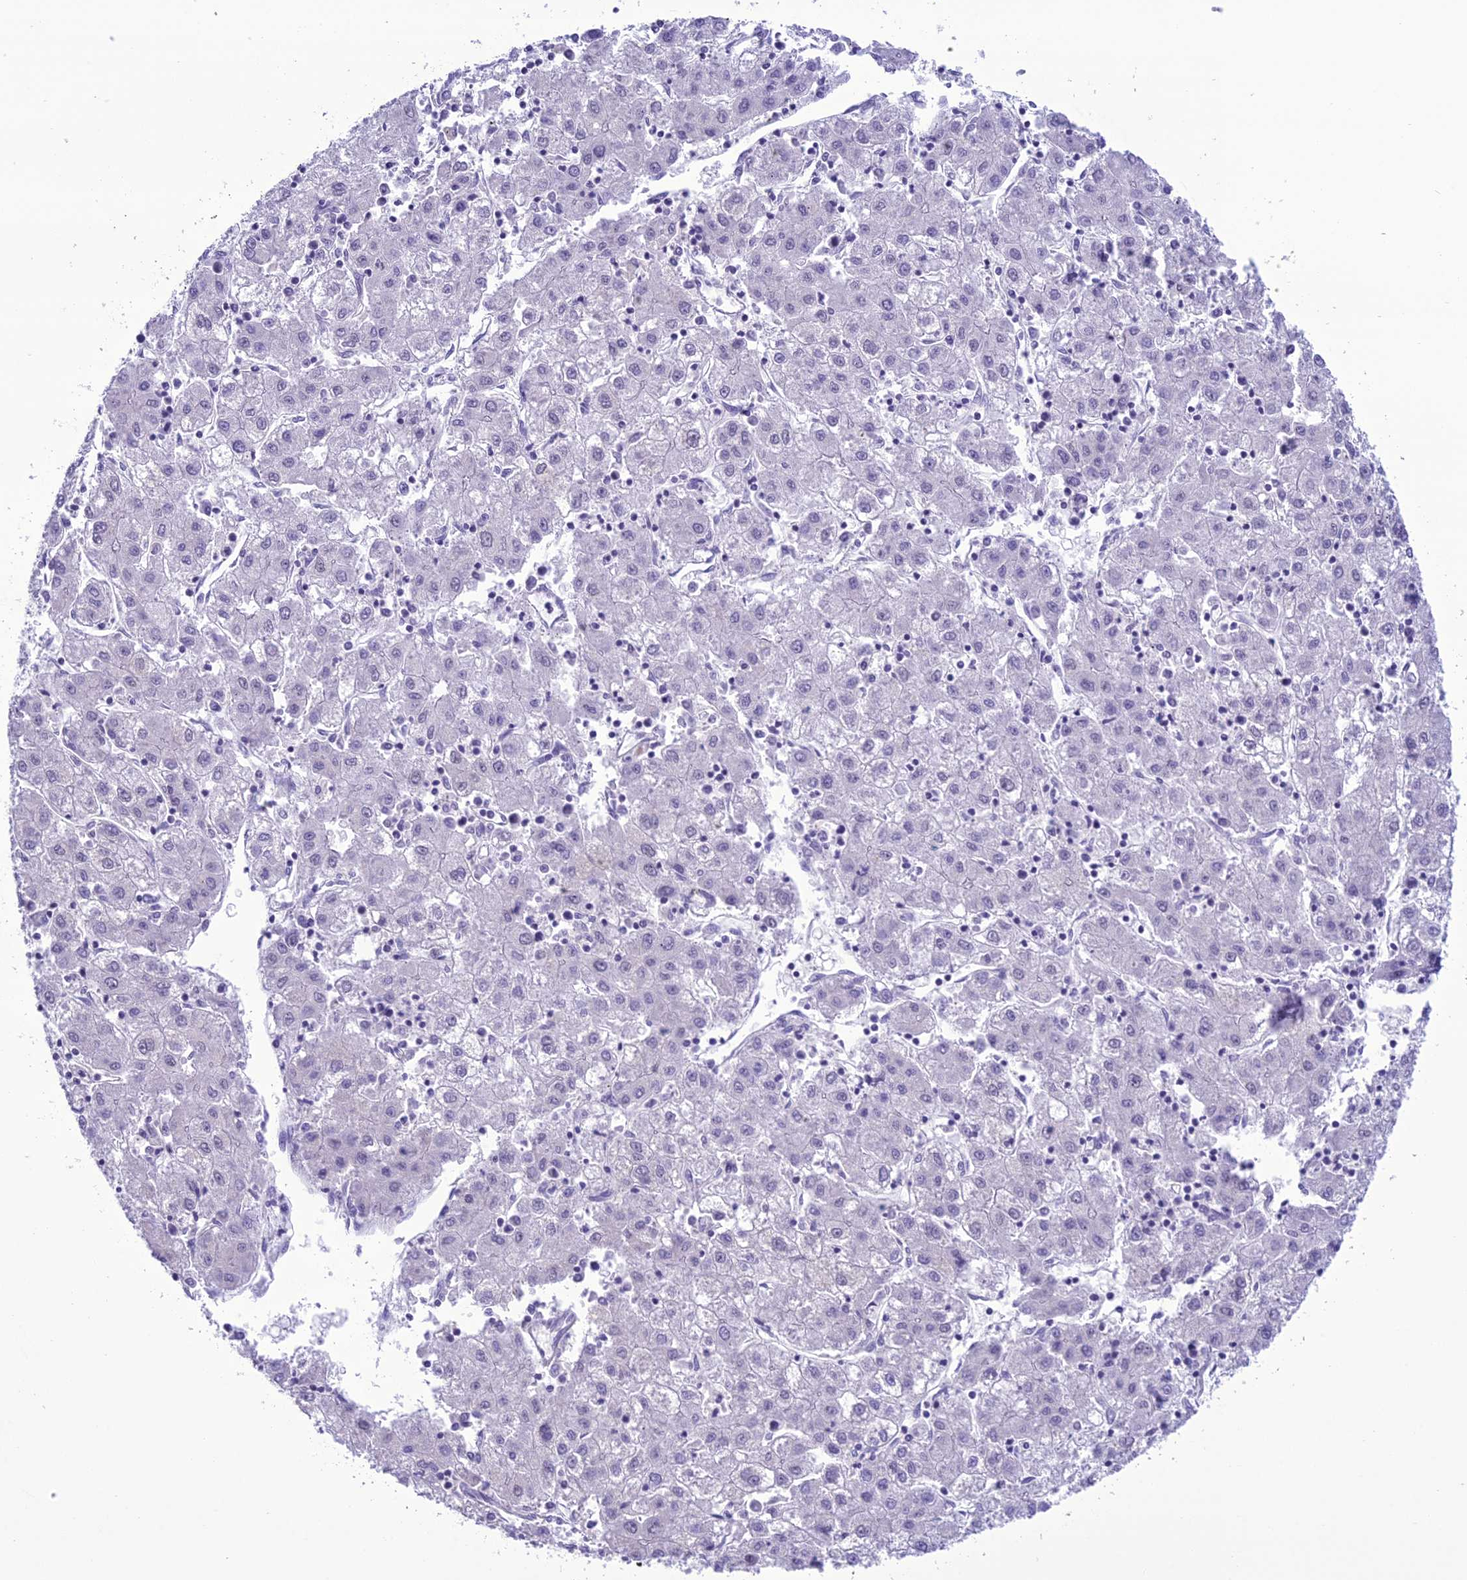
{"staining": {"intensity": "negative", "quantity": "none", "location": "none"}, "tissue": "liver cancer", "cell_type": "Tumor cells", "image_type": "cancer", "snomed": [{"axis": "morphology", "description": "Carcinoma, Hepatocellular, NOS"}, {"axis": "topography", "description": "Liver"}], "caption": "This micrograph is of hepatocellular carcinoma (liver) stained with IHC to label a protein in brown with the nuclei are counter-stained blue. There is no expression in tumor cells.", "gene": "B9D2", "patient": {"sex": "male", "age": 72}}